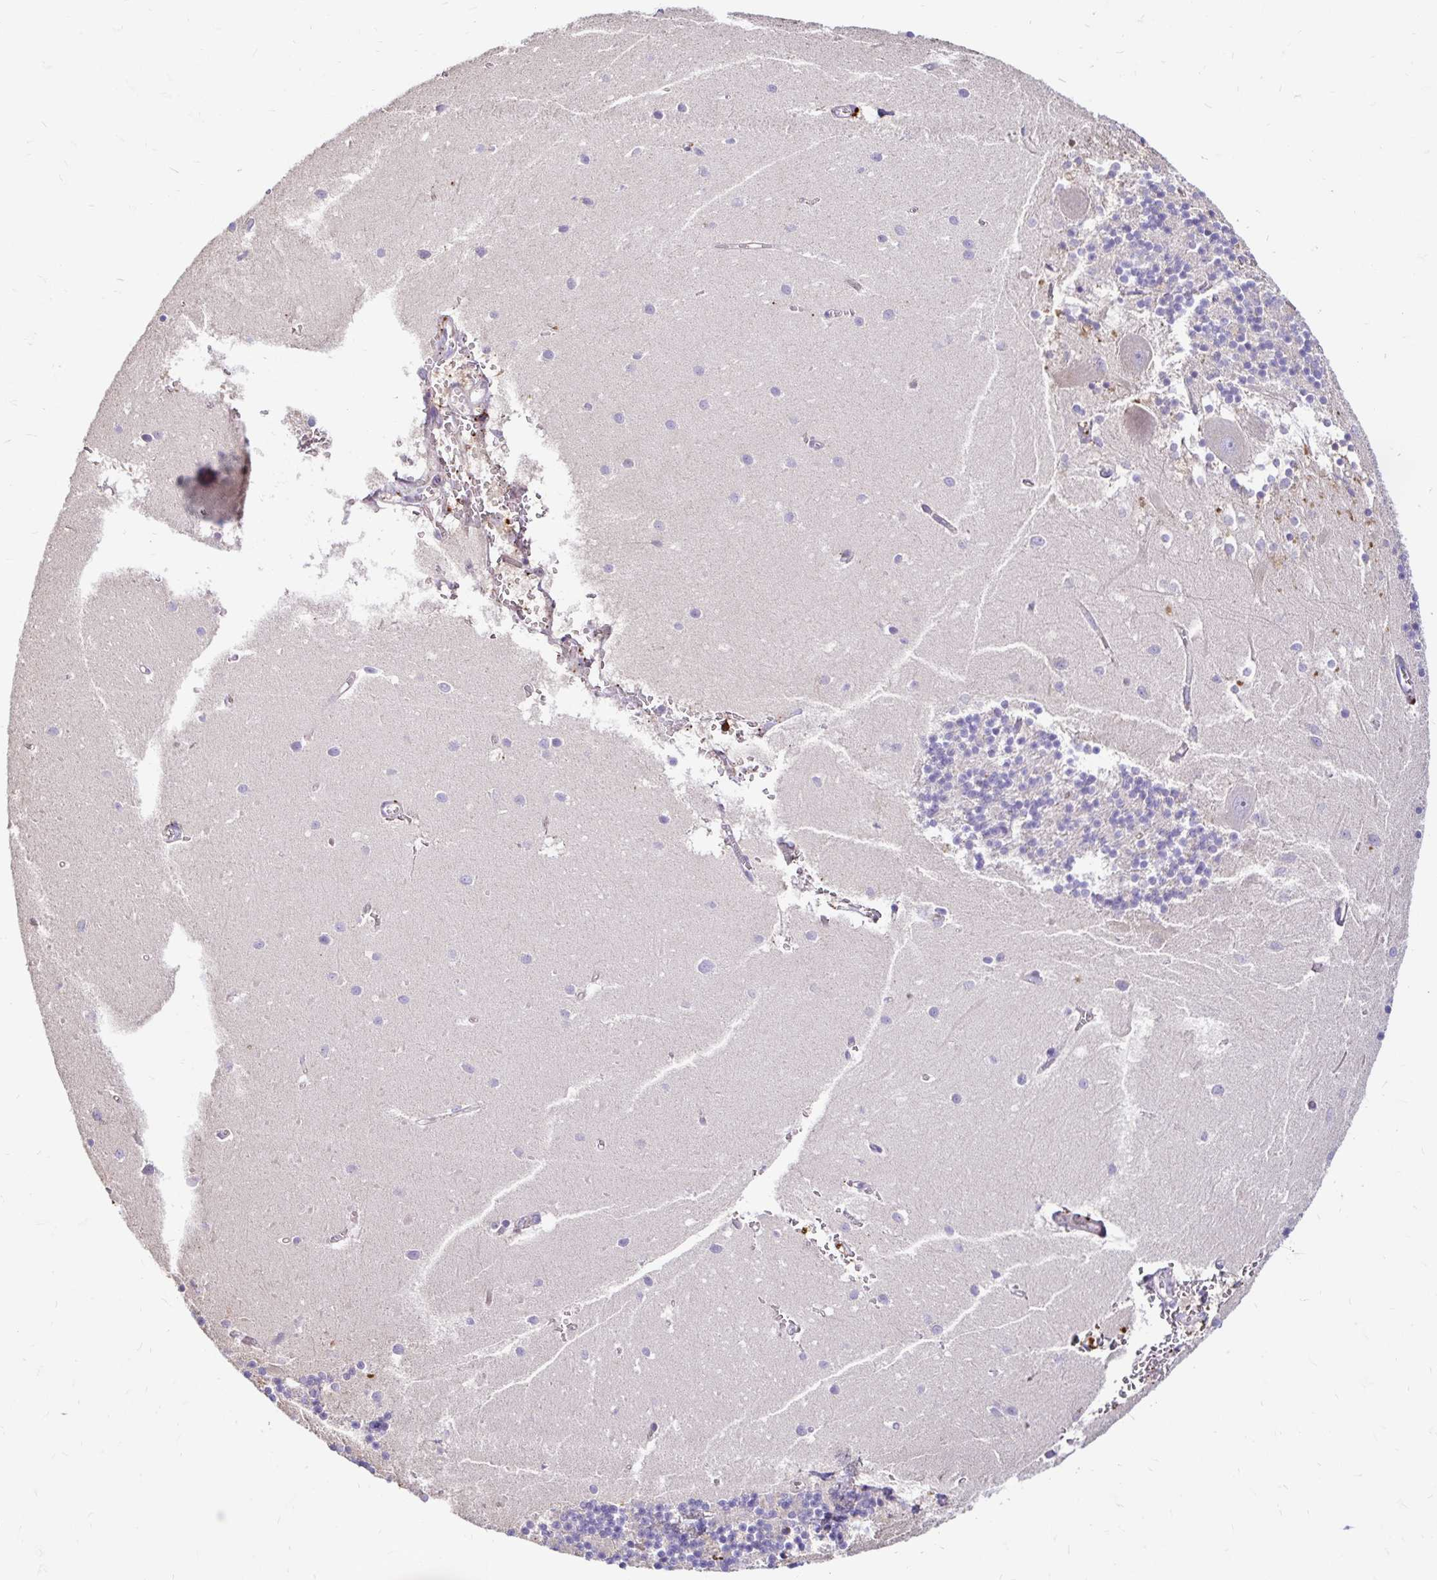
{"staining": {"intensity": "negative", "quantity": "none", "location": "none"}, "tissue": "cerebellum", "cell_type": "Cells in granular layer", "image_type": "normal", "snomed": [{"axis": "morphology", "description": "Normal tissue, NOS"}, {"axis": "topography", "description": "Cerebellum"}], "caption": "Immunohistochemical staining of benign human cerebellum displays no significant expression in cells in granular layer.", "gene": "FUCA1", "patient": {"sex": "male", "age": 54}}